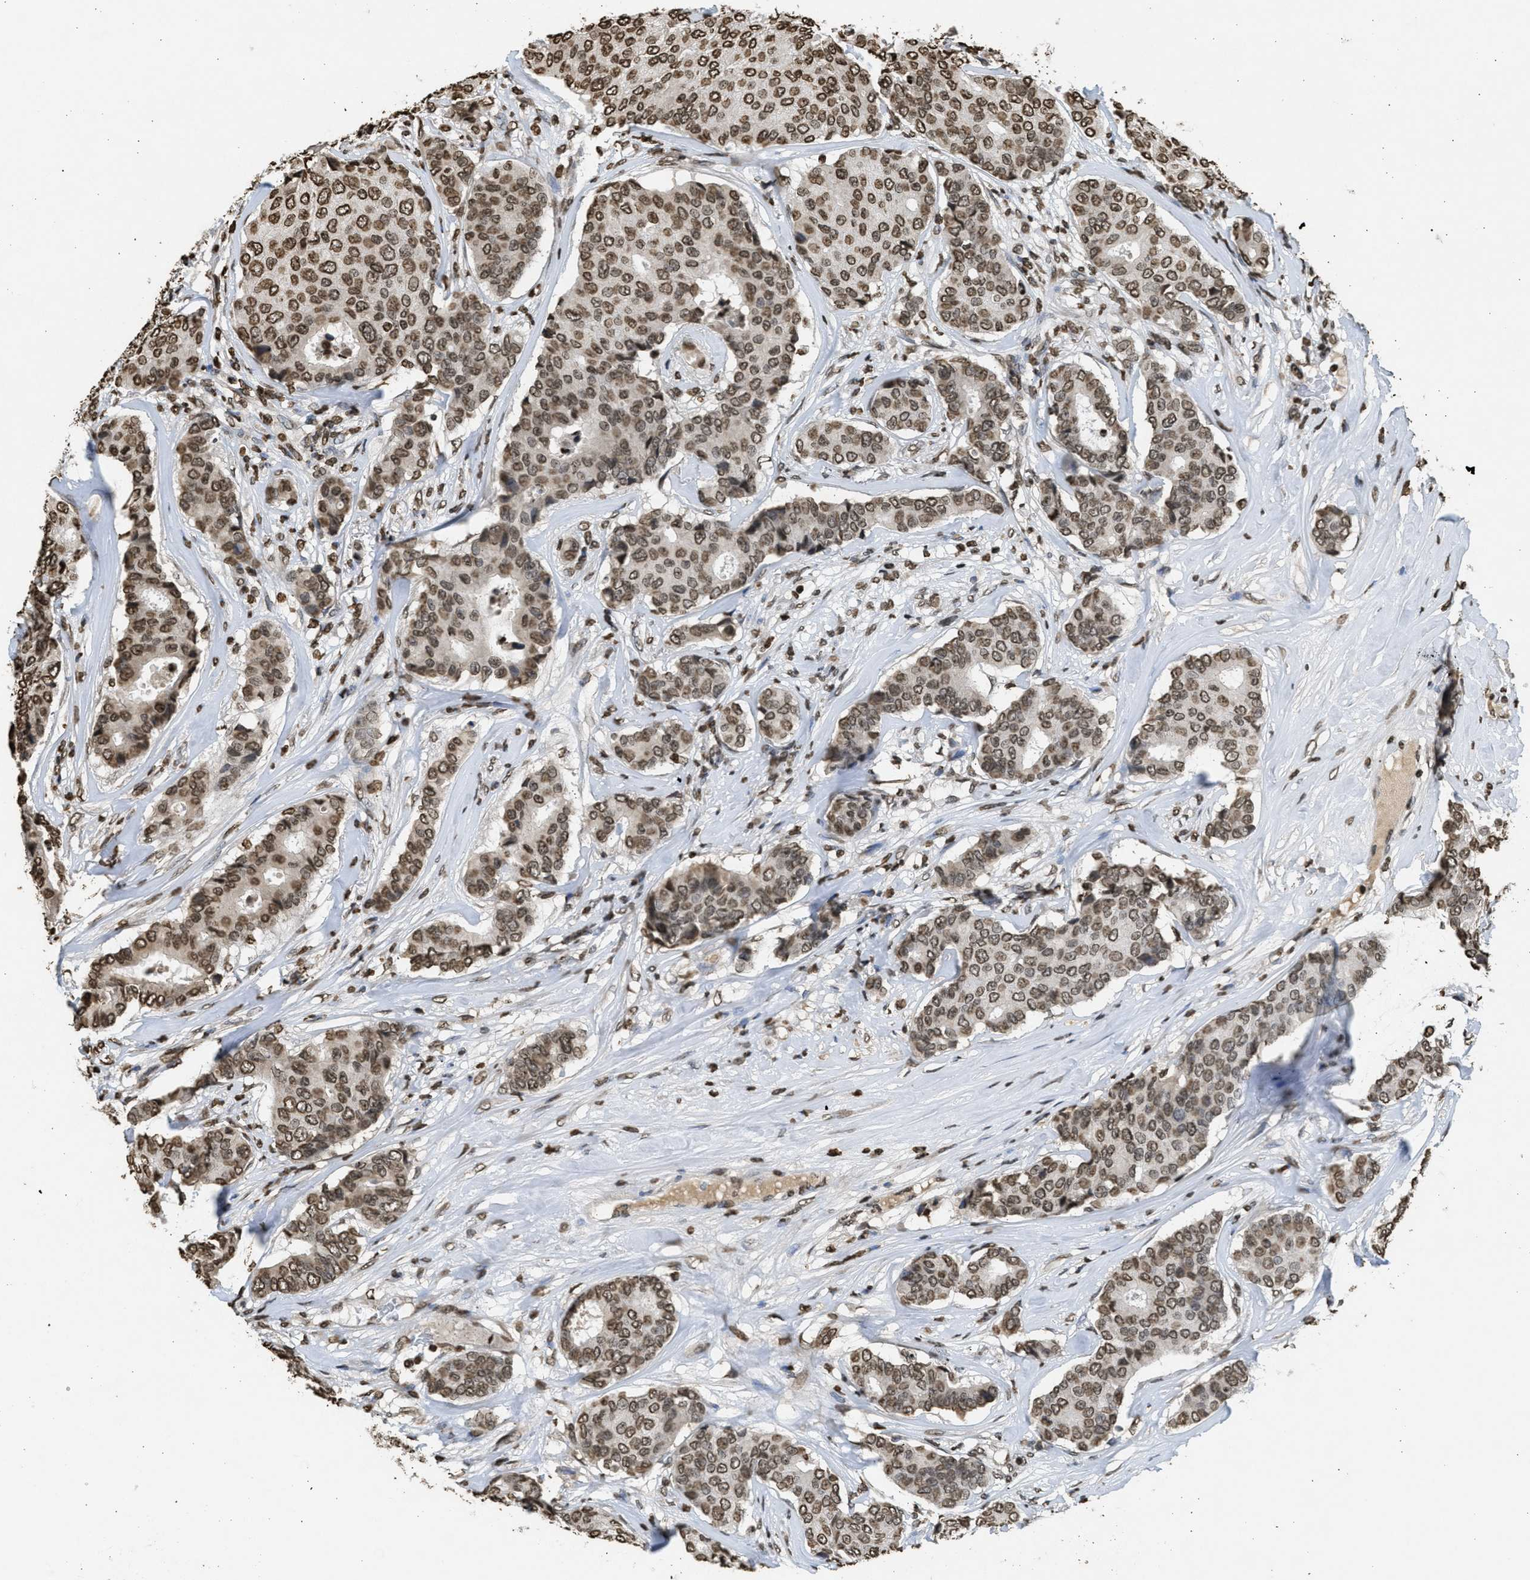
{"staining": {"intensity": "moderate", "quantity": ">75%", "location": "nuclear"}, "tissue": "breast cancer", "cell_type": "Tumor cells", "image_type": "cancer", "snomed": [{"axis": "morphology", "description": "Duct carcinoma"}, {"axis": "topography", "description": "Breast"}], "caption": "This is a photomicrograph of IHC staining of breast cancer (intraductal carcinoma), which shows moderate expression in the nuclear of tumor cells.", "gene": "RRAGC", "patient": {"sex": "female", "age": 75}}